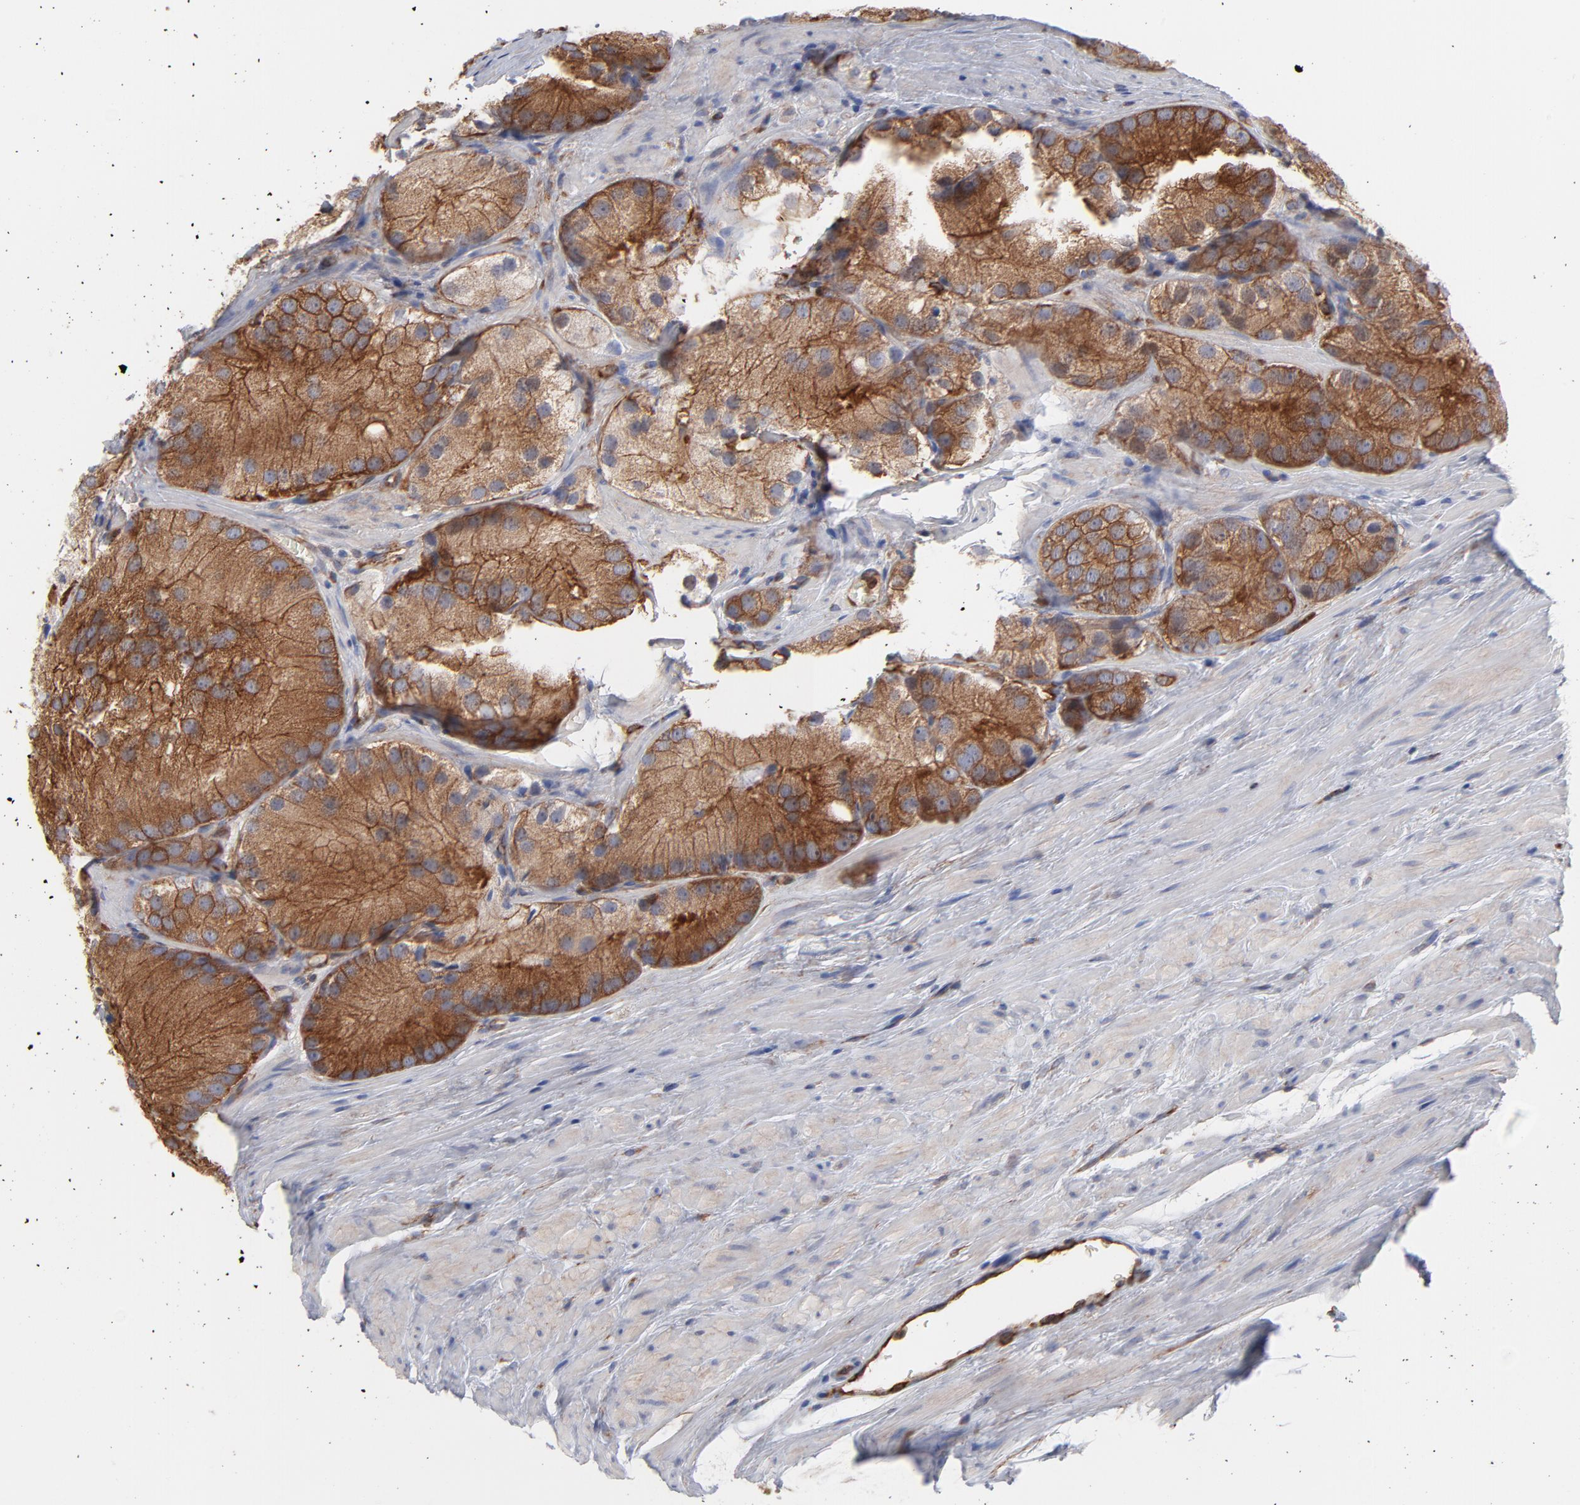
{"staining": {"intensity": "strong", "quantity": ">75%", "location": "cytoplasmic/membranous"}, "tissue": "prostate cancer", "cell_type": "Tumor cells", "image_type": "cancer", "snomed": [{"axis": "morphology", "description": "Adenocarcinoma, Low grade"}, {"axis": "topography", "description": "Prostate"}], "caption": "Adenocarcinoma (low-grade) (prostate) stained with immunohistochemistry exhibits strong cytoplasmic/membranous positivity in approximately >75% of tumor cells.", "gene": "PXN", "patient": {"sex": "male", "age": 69}}